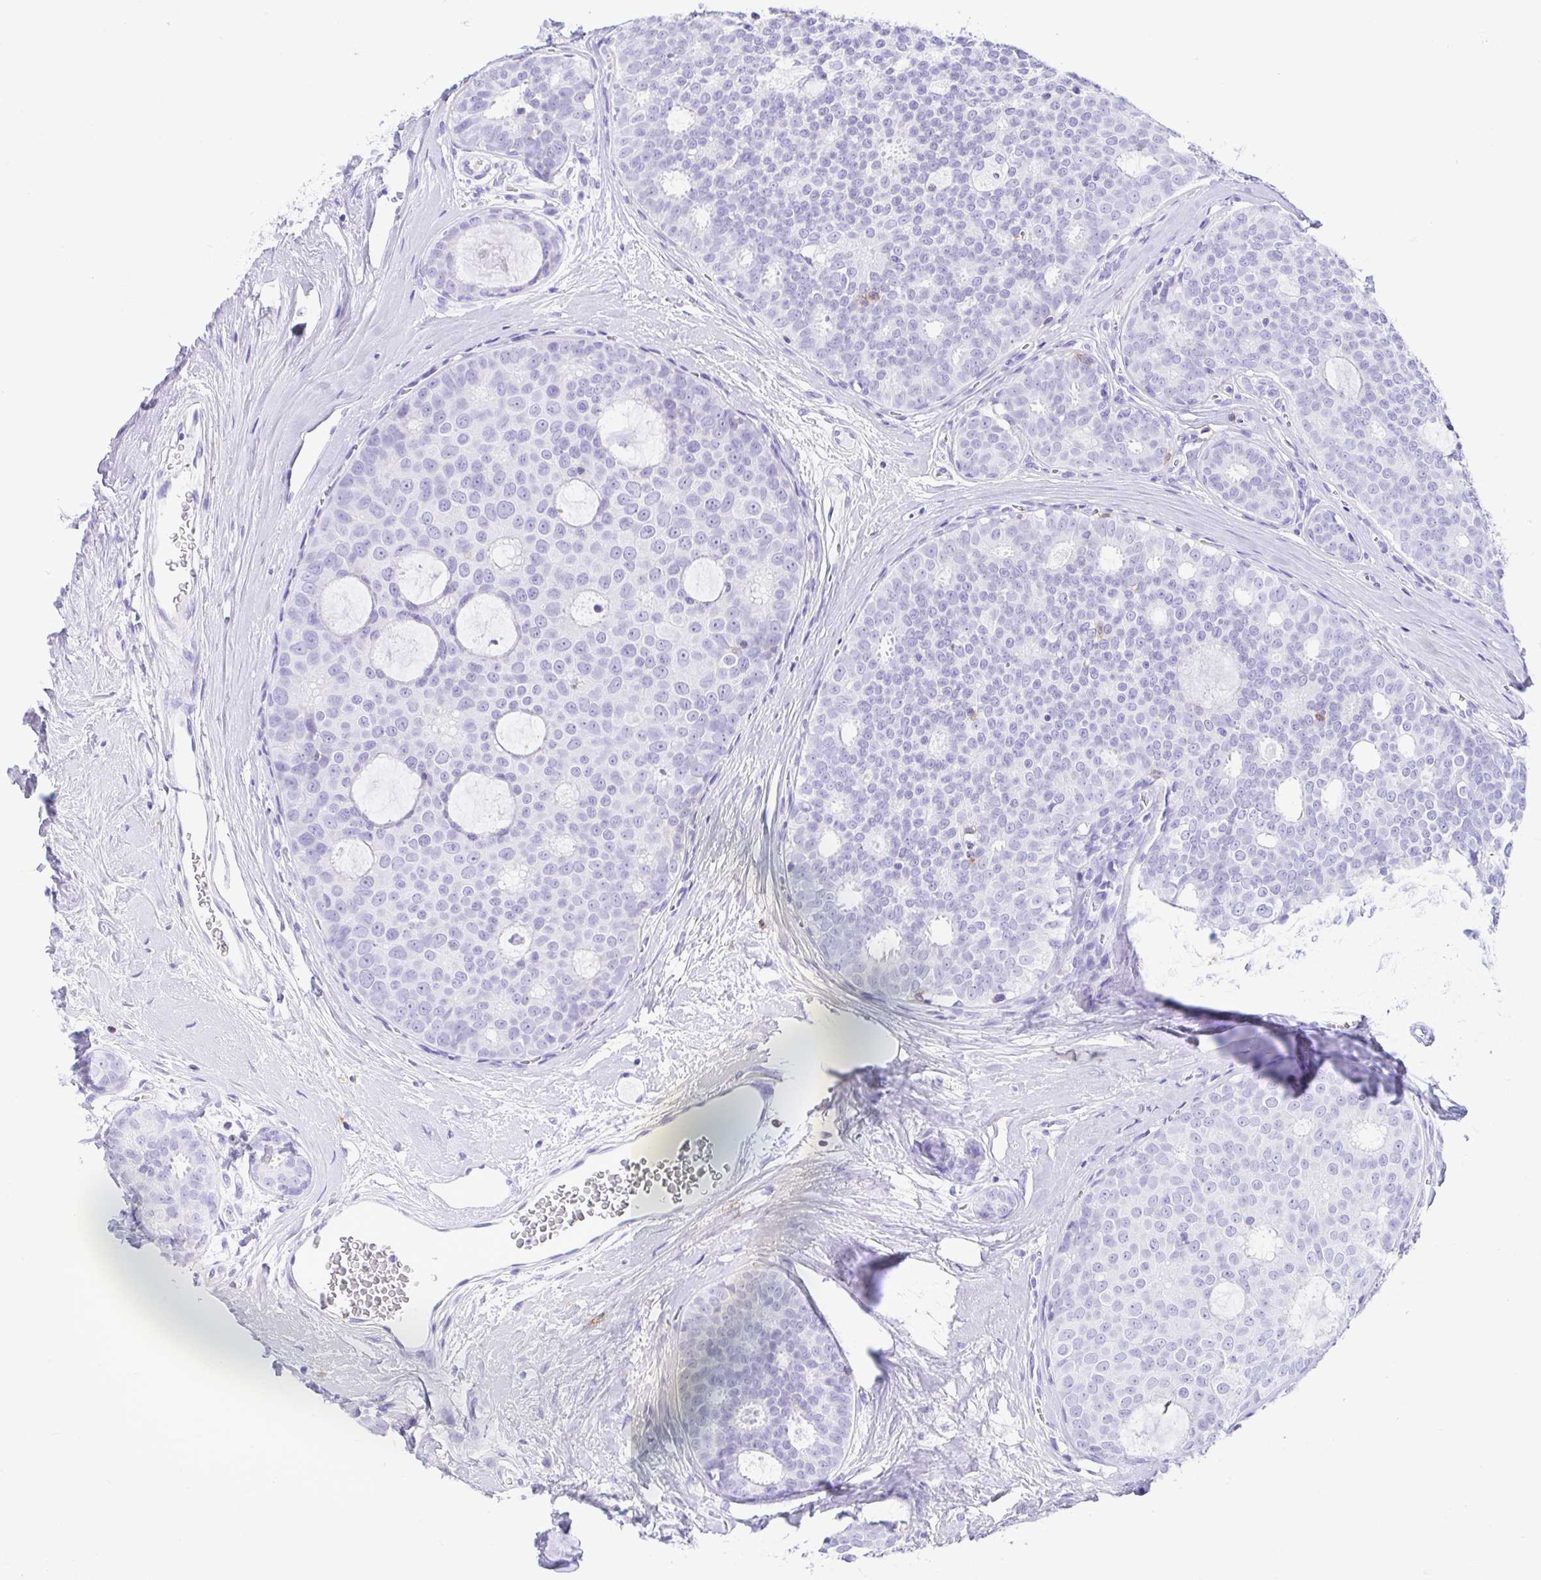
{"staining": {"intensity": "negative", "quantity": "none", "location": "none"}, "tissue": "breast cancer", "cell_type": "Tumor cells", "image_type": "cancer", "snomed": [{"axis": "morphology", "description": "Duct carcinoma"}, {"axis": "topography", "description": "Breast"}], "caption": "Human breast infiltrating ductal carcinoma stained for a protein using IHC displays no staining in tumor cells.", "gene": "CD5", "patient": {"sex": "female", "age": 45}}